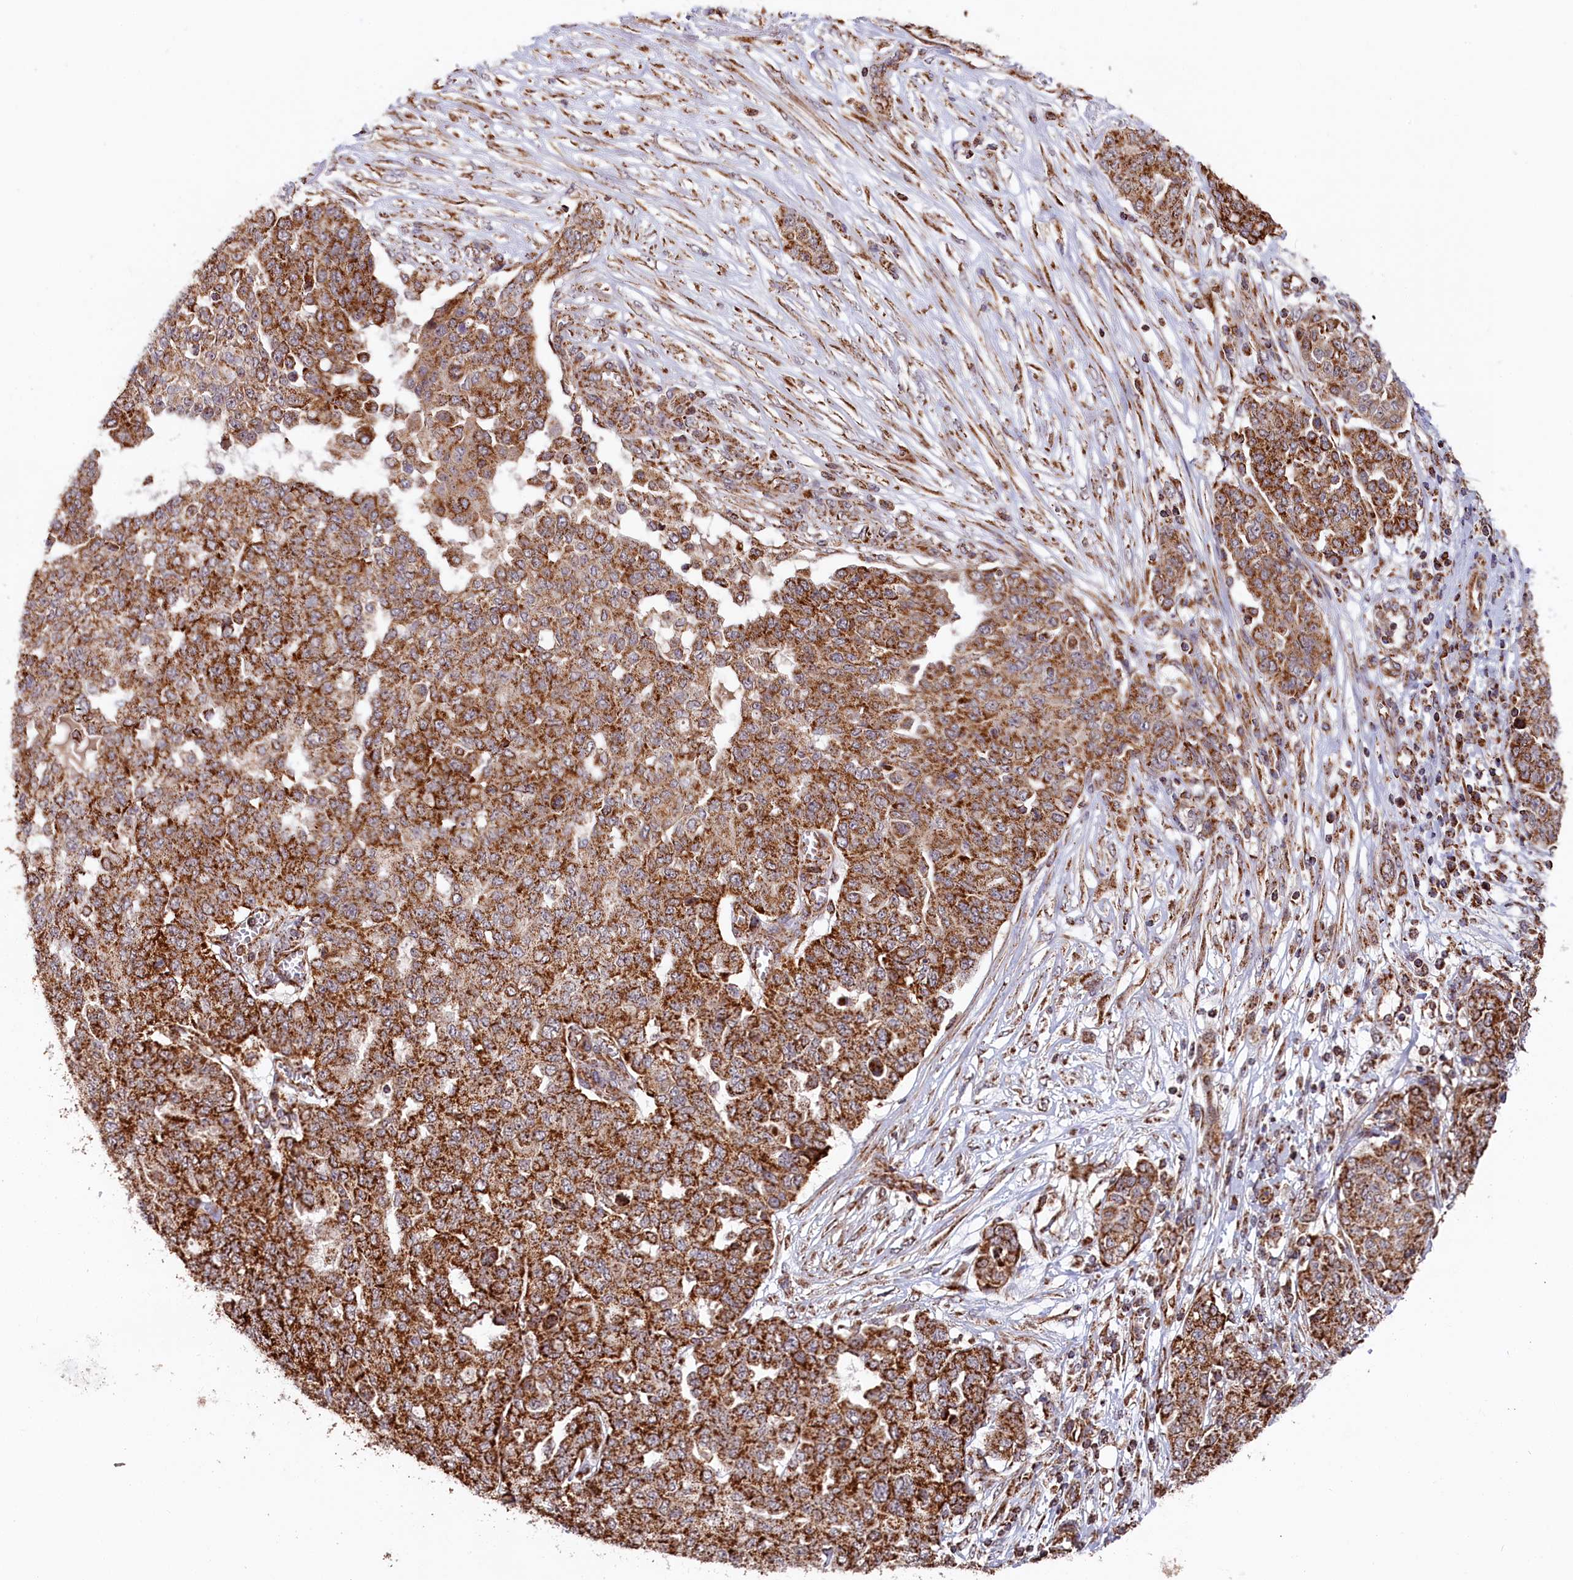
{"staining": {"intensity": "strong", "quantity": ">75%", "location": "cytoplasmic/membranous"}, "tissue": "ovarian cancer", "cell_type": "Tumor cells", "image_type": "cancer", "snomed": [{"axis": "morphology", "description": "Cystadenocarcinoma, serous, NOS"}, {"axis": "topography", "description": "Soft tissue"}, {"axis": "topography", "description": "Ovary"}], "caption": "Ovarian cancer was stained to show a protein in brown. There is high levels of strong cytoplasmic/membranous expression in approximately >75% of tumor cells.", "gene": "MACROD1", "patient": {"sex": "female", "age": 57}}